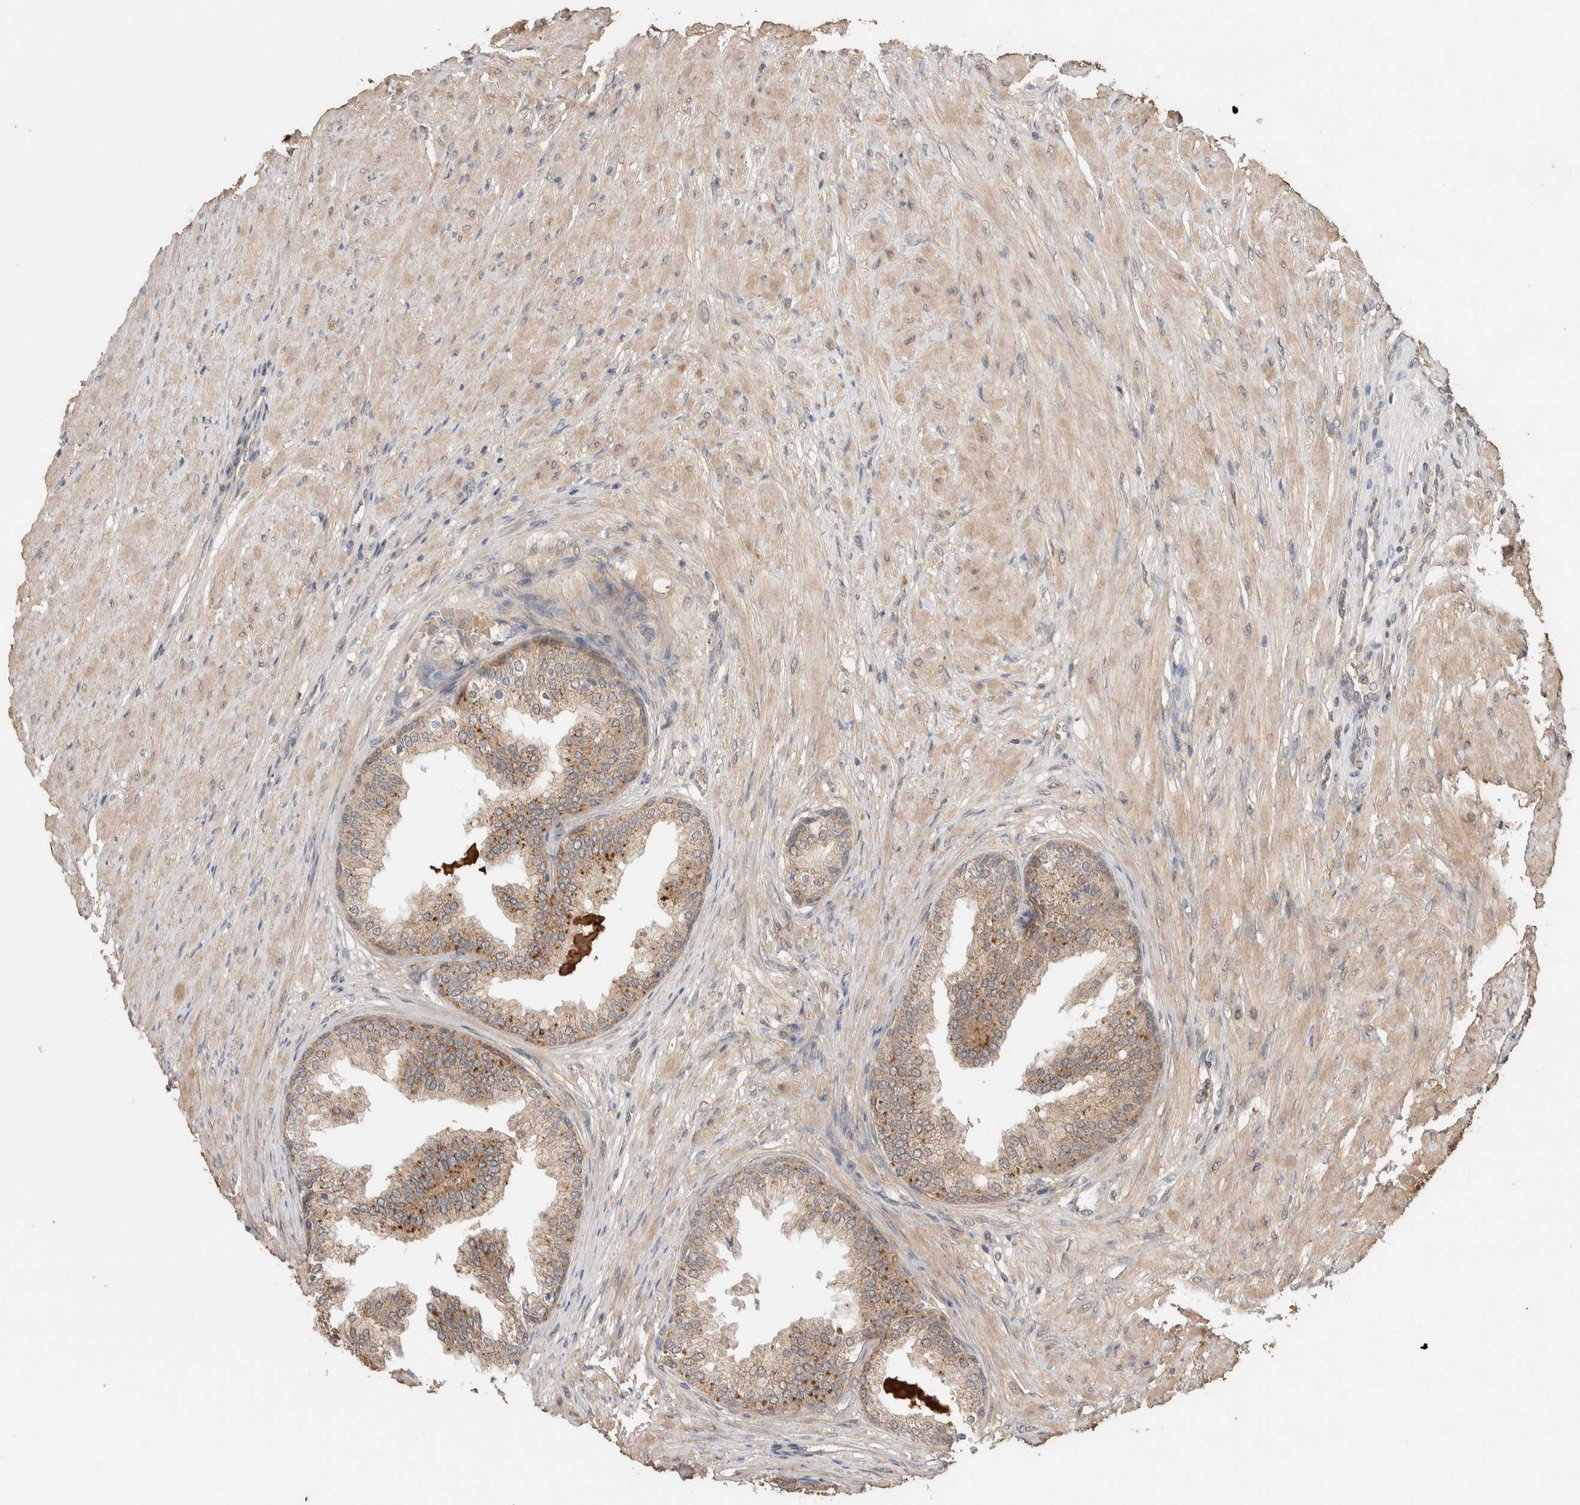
{"staining": {"intensity": "weak", "quantity": ">75%", "location": "cytoplasmic/membranous"}, "tissue": "prostate cancer", "cell_type": "Tumor cells", "image_type": "cancer", "snomed": [{"axis": "morphology", "description": "Adenocarcinoma, High grade"}, {"axis": "topography", "description": "Prostate"}], "caption": "Prostate cancer stained with a brown dye displays weak cytoplasmic/membranous positive positivity in about >75% of tumor cells.", "gene": "KCNJ5", "patient": {"sex": "male", "age": 59}}